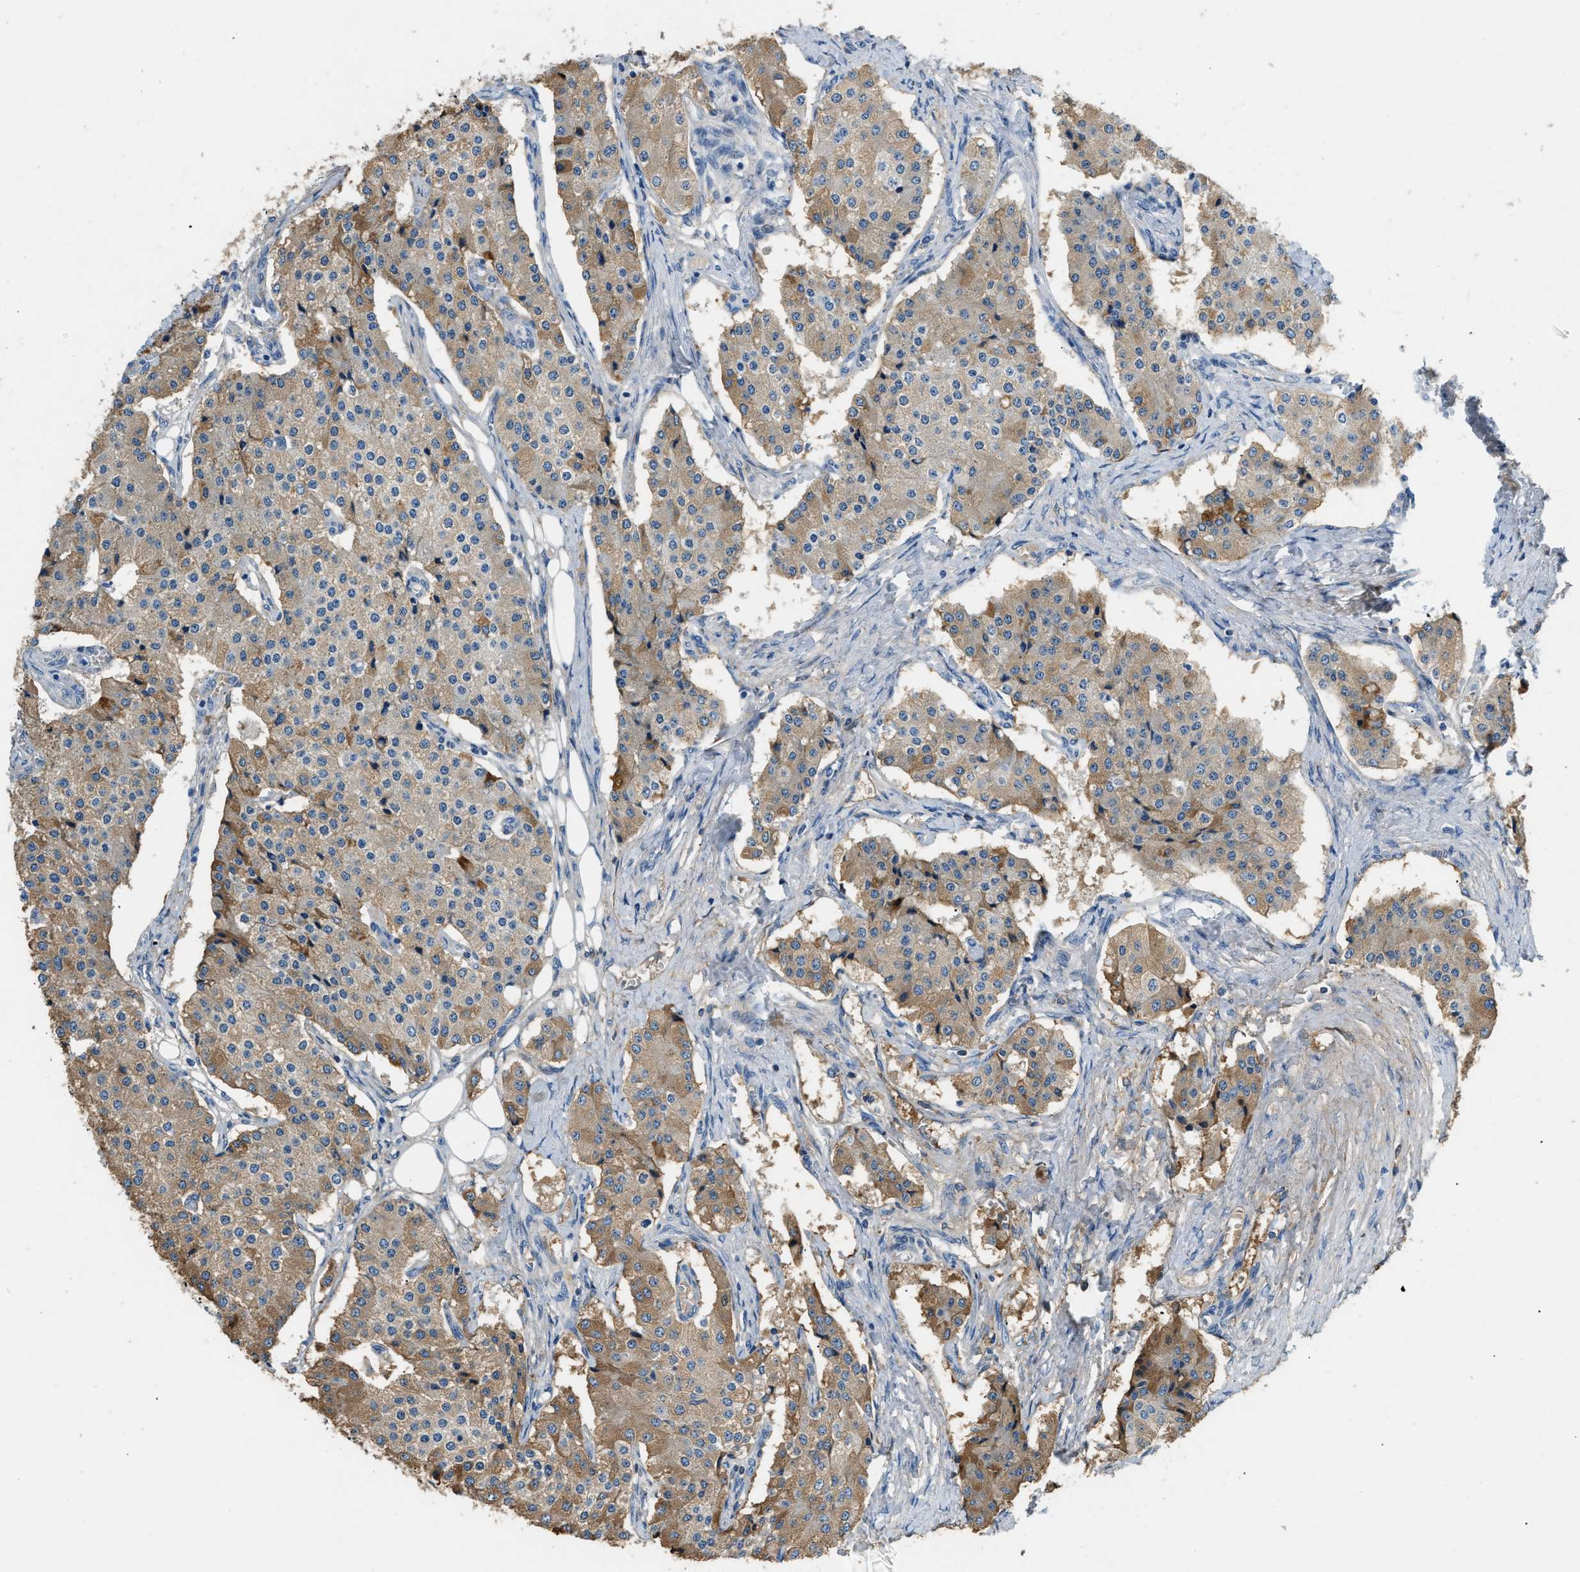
{"staining": {"intensity": "moderate", "quantity": "25%-75%", "location": "cytoplasmic/membranous"}, "tissue": "carcinoid", "cell_type": "Tumor cells", "image_type": "cancer", "snomed": [{"axis": "morphology", "description": "Carcinoid, malignant, NOS"}, {"axis": "topography", "description": "Colon"}], "caption": "Immunohistochemistry (IHC) (DAB (3,3'-diaminobenzidine)) staining of human carcinoid shows moderate cytoplasmic/membranous protein expression in about 25%-75% of tumor cells.", "gene": "STC1", "patient": {"sex": "female", "age": 52}}